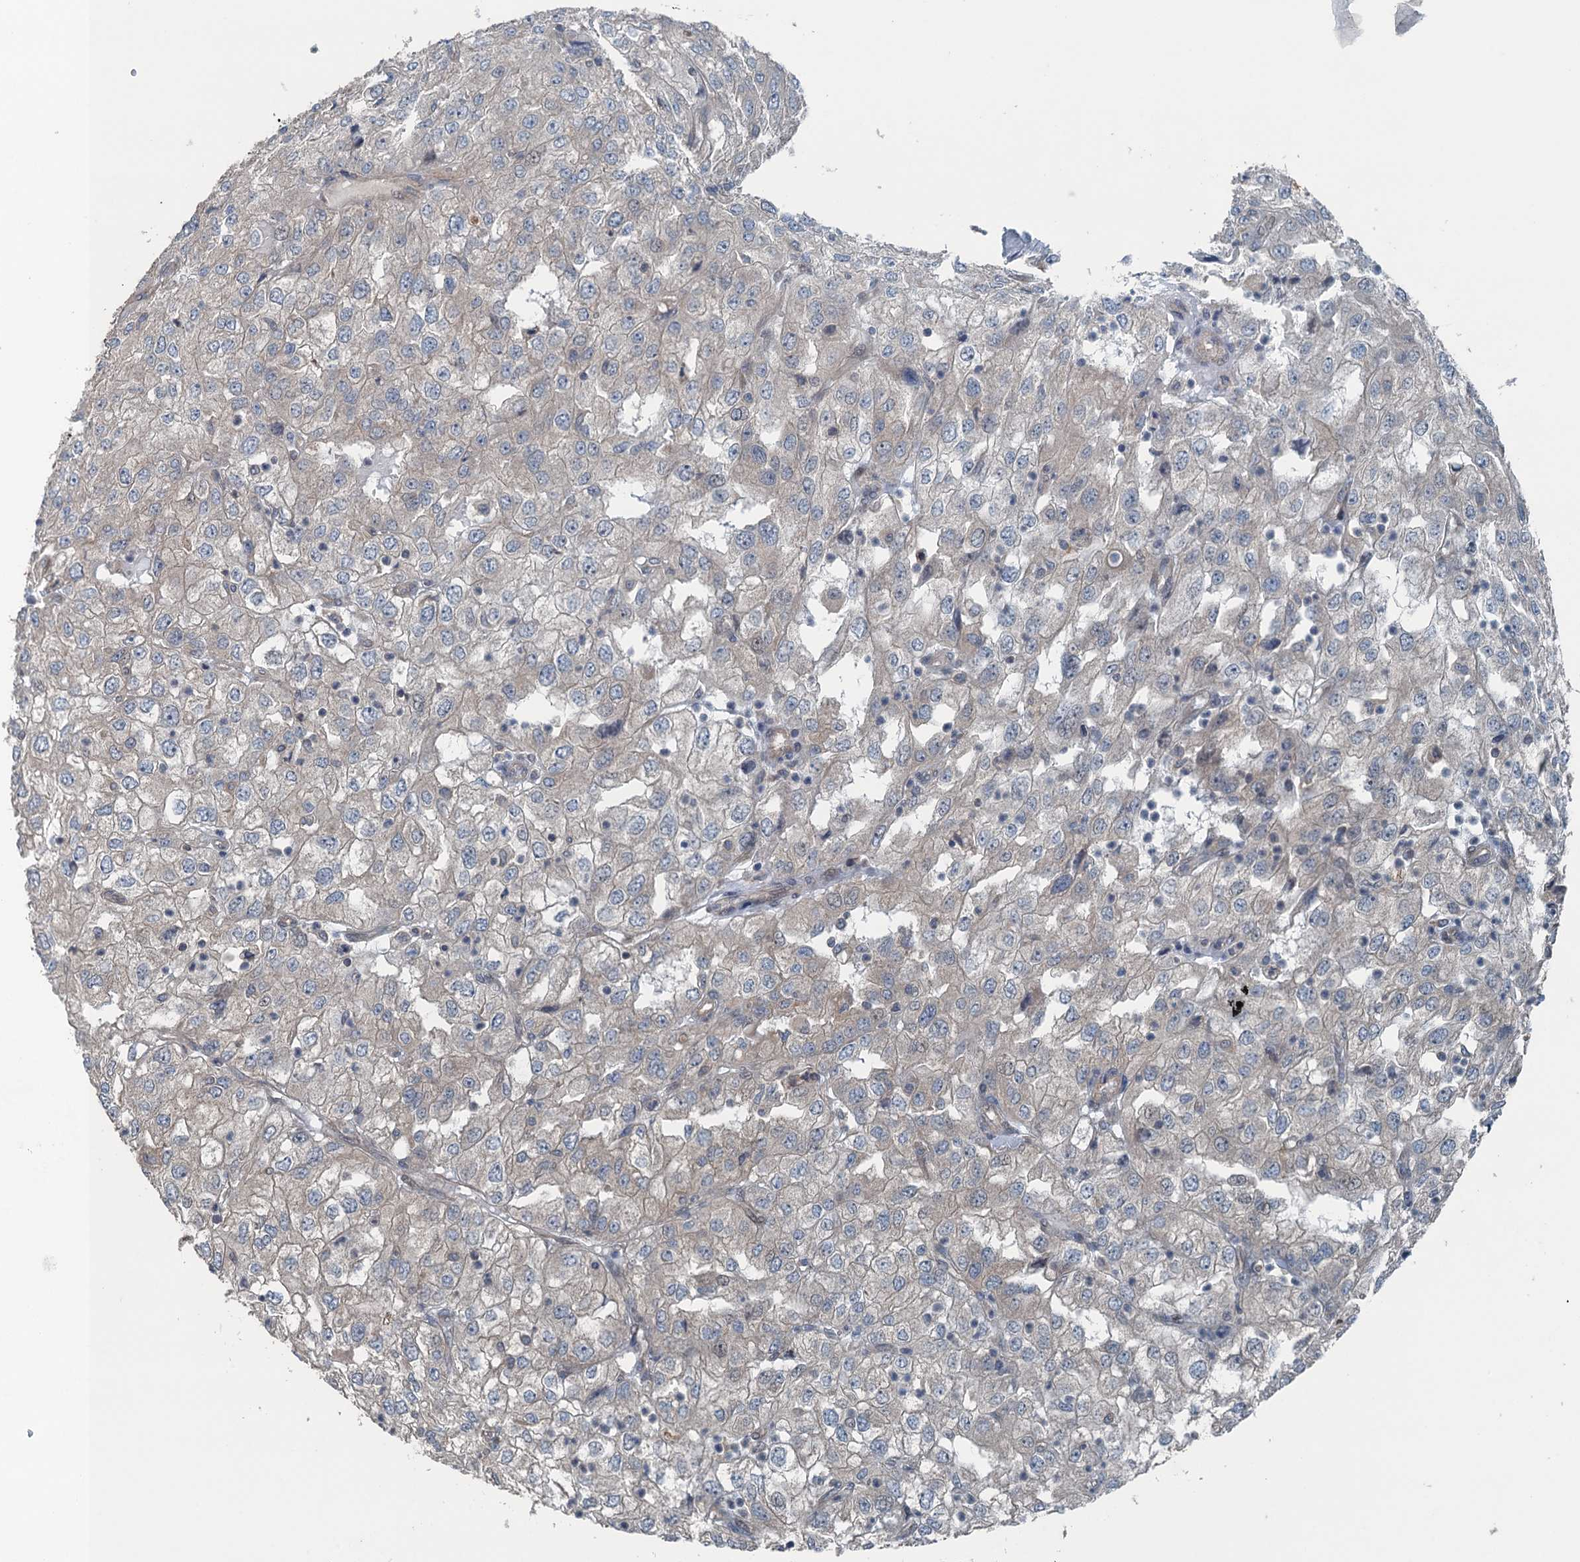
{"staining": {"intensity": "negative", "quantity": "none", "location": "none"}, "tissue": "renal cancer", "cell_type": "Tumor cells", "image_type": "cancer", "snomed": [{"axis": "morphology", "description": "Adenocarcinoma, NOS"}, {"axis": "topography", "description": "Kidney"}], "caption": "Tumor cells are negative for protein expression in human renal cancer (adenocarcinoma).", "gene": "TRAPPC8", "patient": {"sex": "female", "age": 54}}